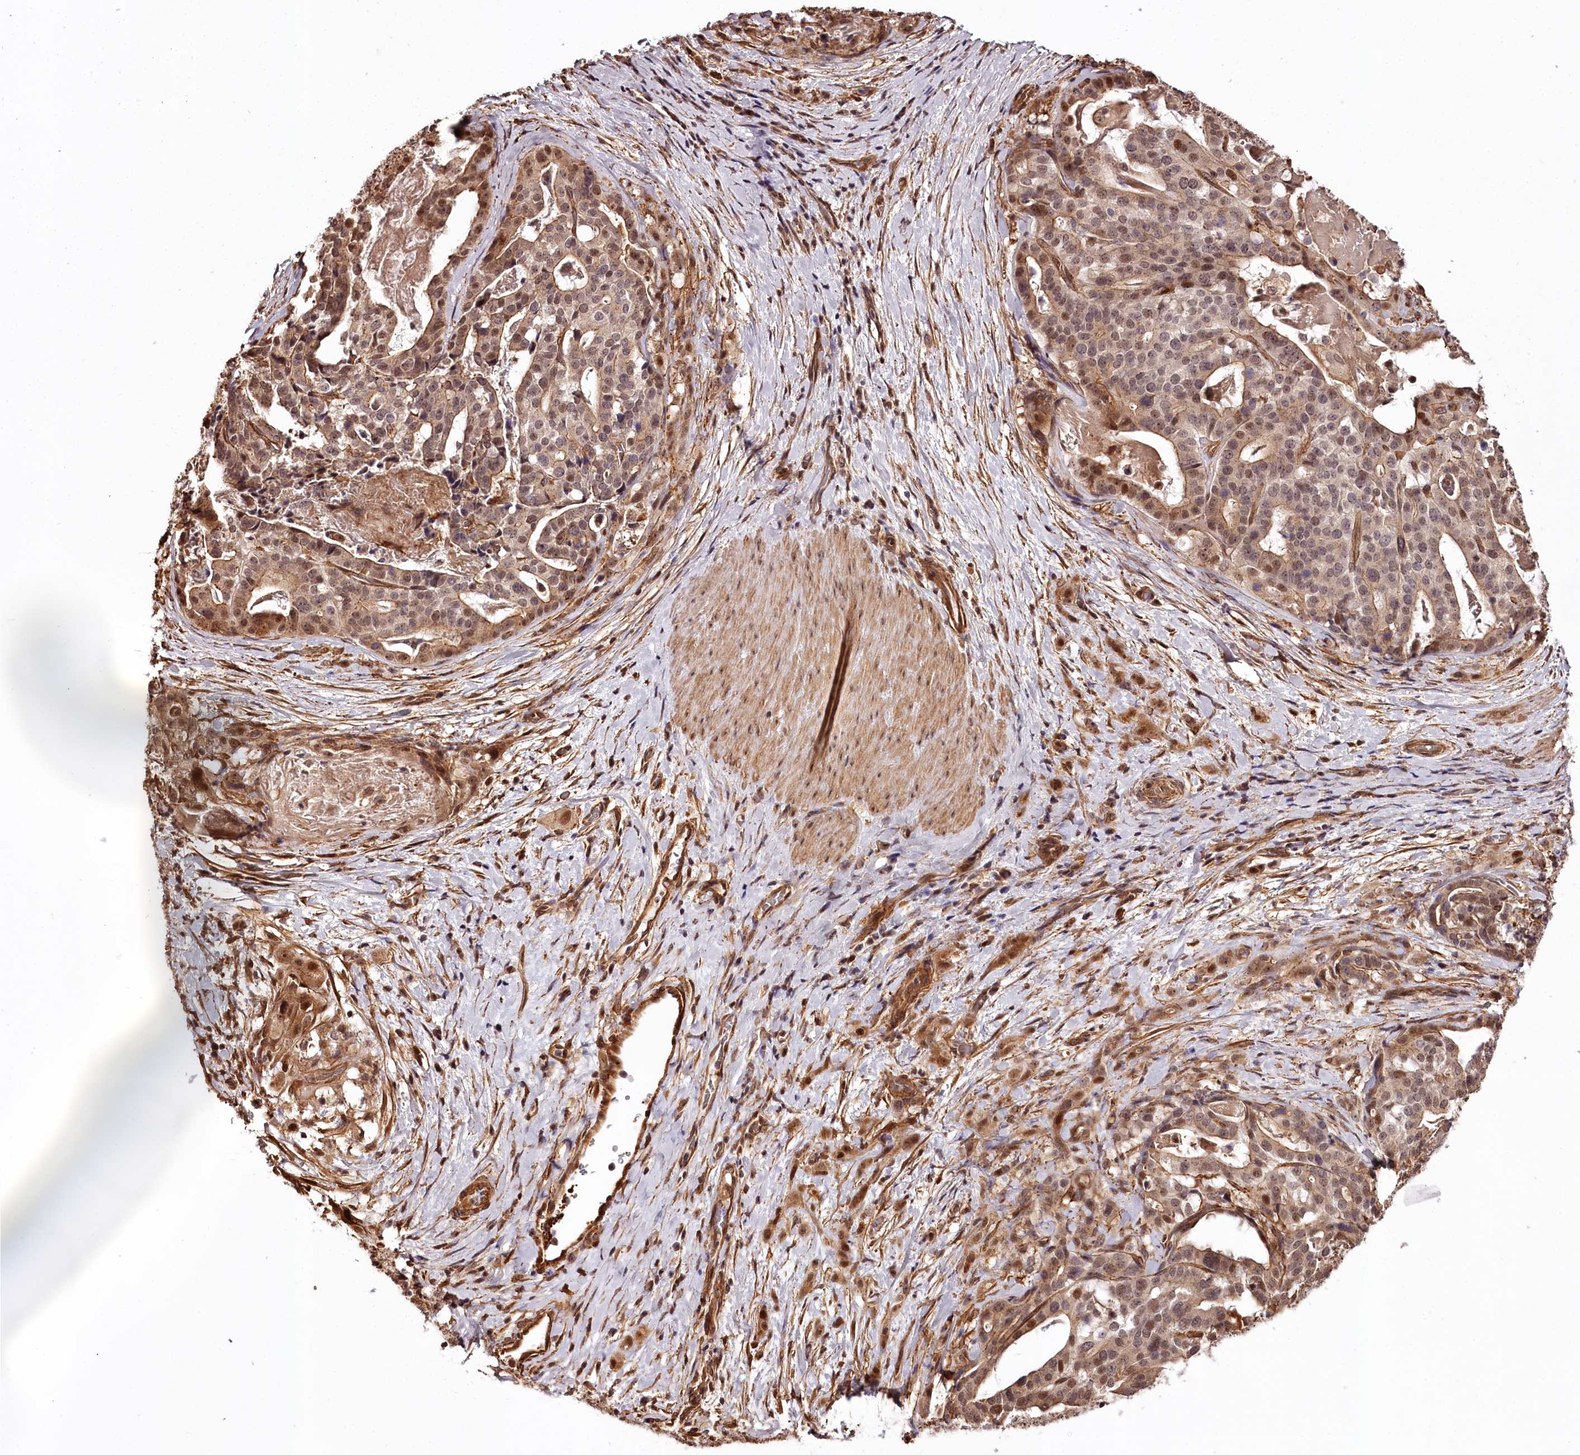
{"staining": {"intensity": "moderate", "quantity": ">75%", "location": "cytoplasmic/membranous,nuclear"}, "tissue": "stomach cancer", "cell_type": "Tumor cells", "image_type": "cancer", "snomed": [{"axis": "morphology", "description": "Adenocarcinoma, NOS"}, {"axis": "topography", "description": "Stomach"}], "caption": "This is a histology image of immunohistochemistry (IHC) staining of stomach adenocarcinoma, which shows moderate expression in the cytoplasmic/membranous and nuclear of tumor cells.", "gene": "TTC33", "patient": {"sex": "male", "age": 48}}